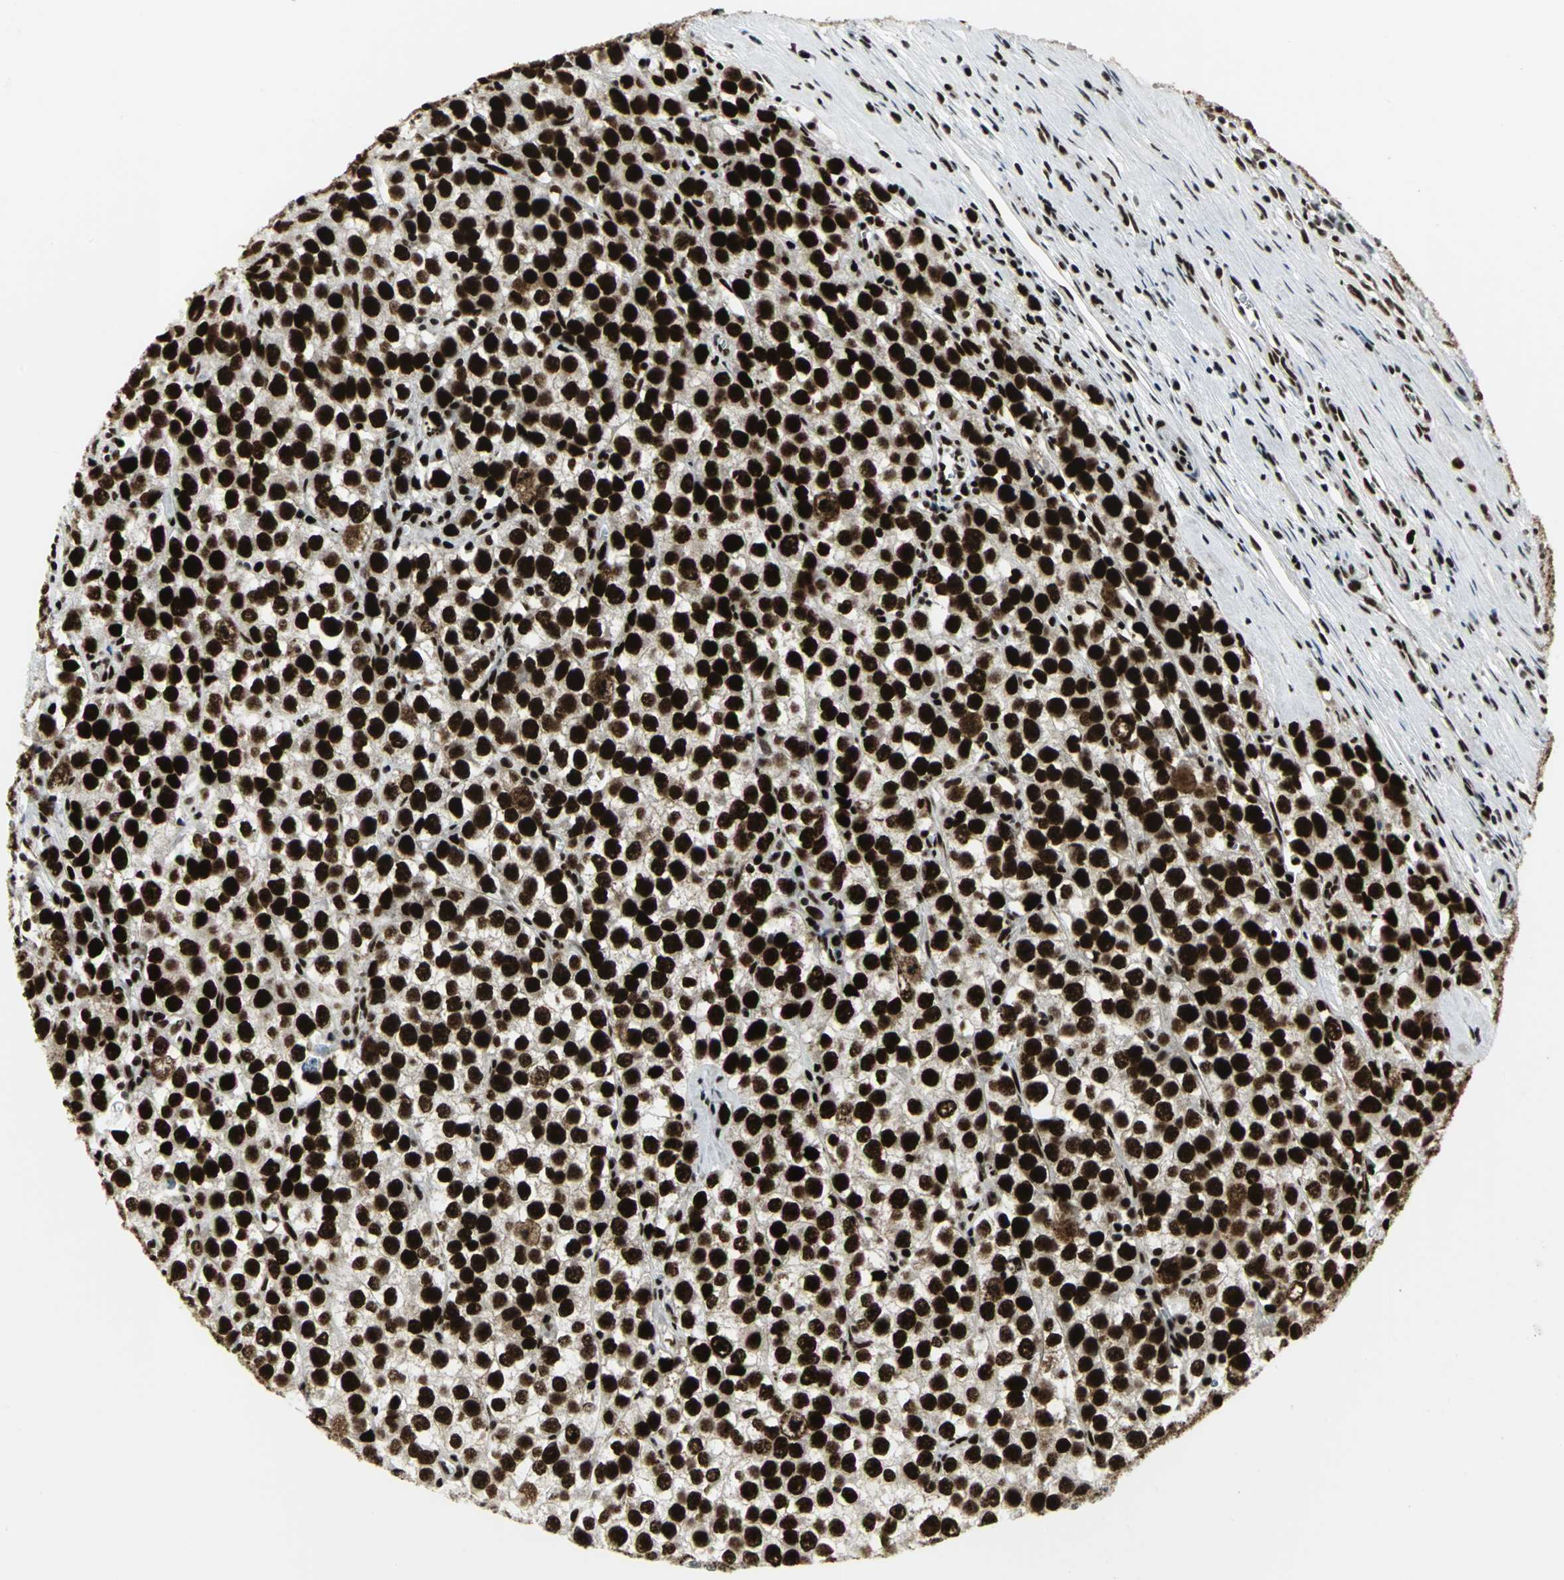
{"staining": {"intensity": "strong", "quantity": ">75%", "location": "nuclear"}, "tissue": "testis cancer", "cell_type": "Tumor cells", "image_type": "cancer", "snomed": [{"axis": "morphology", "description": "Seminoma, NOS"}, {"axis": "morphology", "description": "Carcinoma, Embryonal, NOS"}, {"axis": "topography", "description": "Testis"}], "caption": "A brown stain labels strong nuclear positivity of a protein in testis cancer (embryonal carcinoma) tumor cells.", "gene": "SMARCA4", "patient": {"sex": "male", "age": 52}}